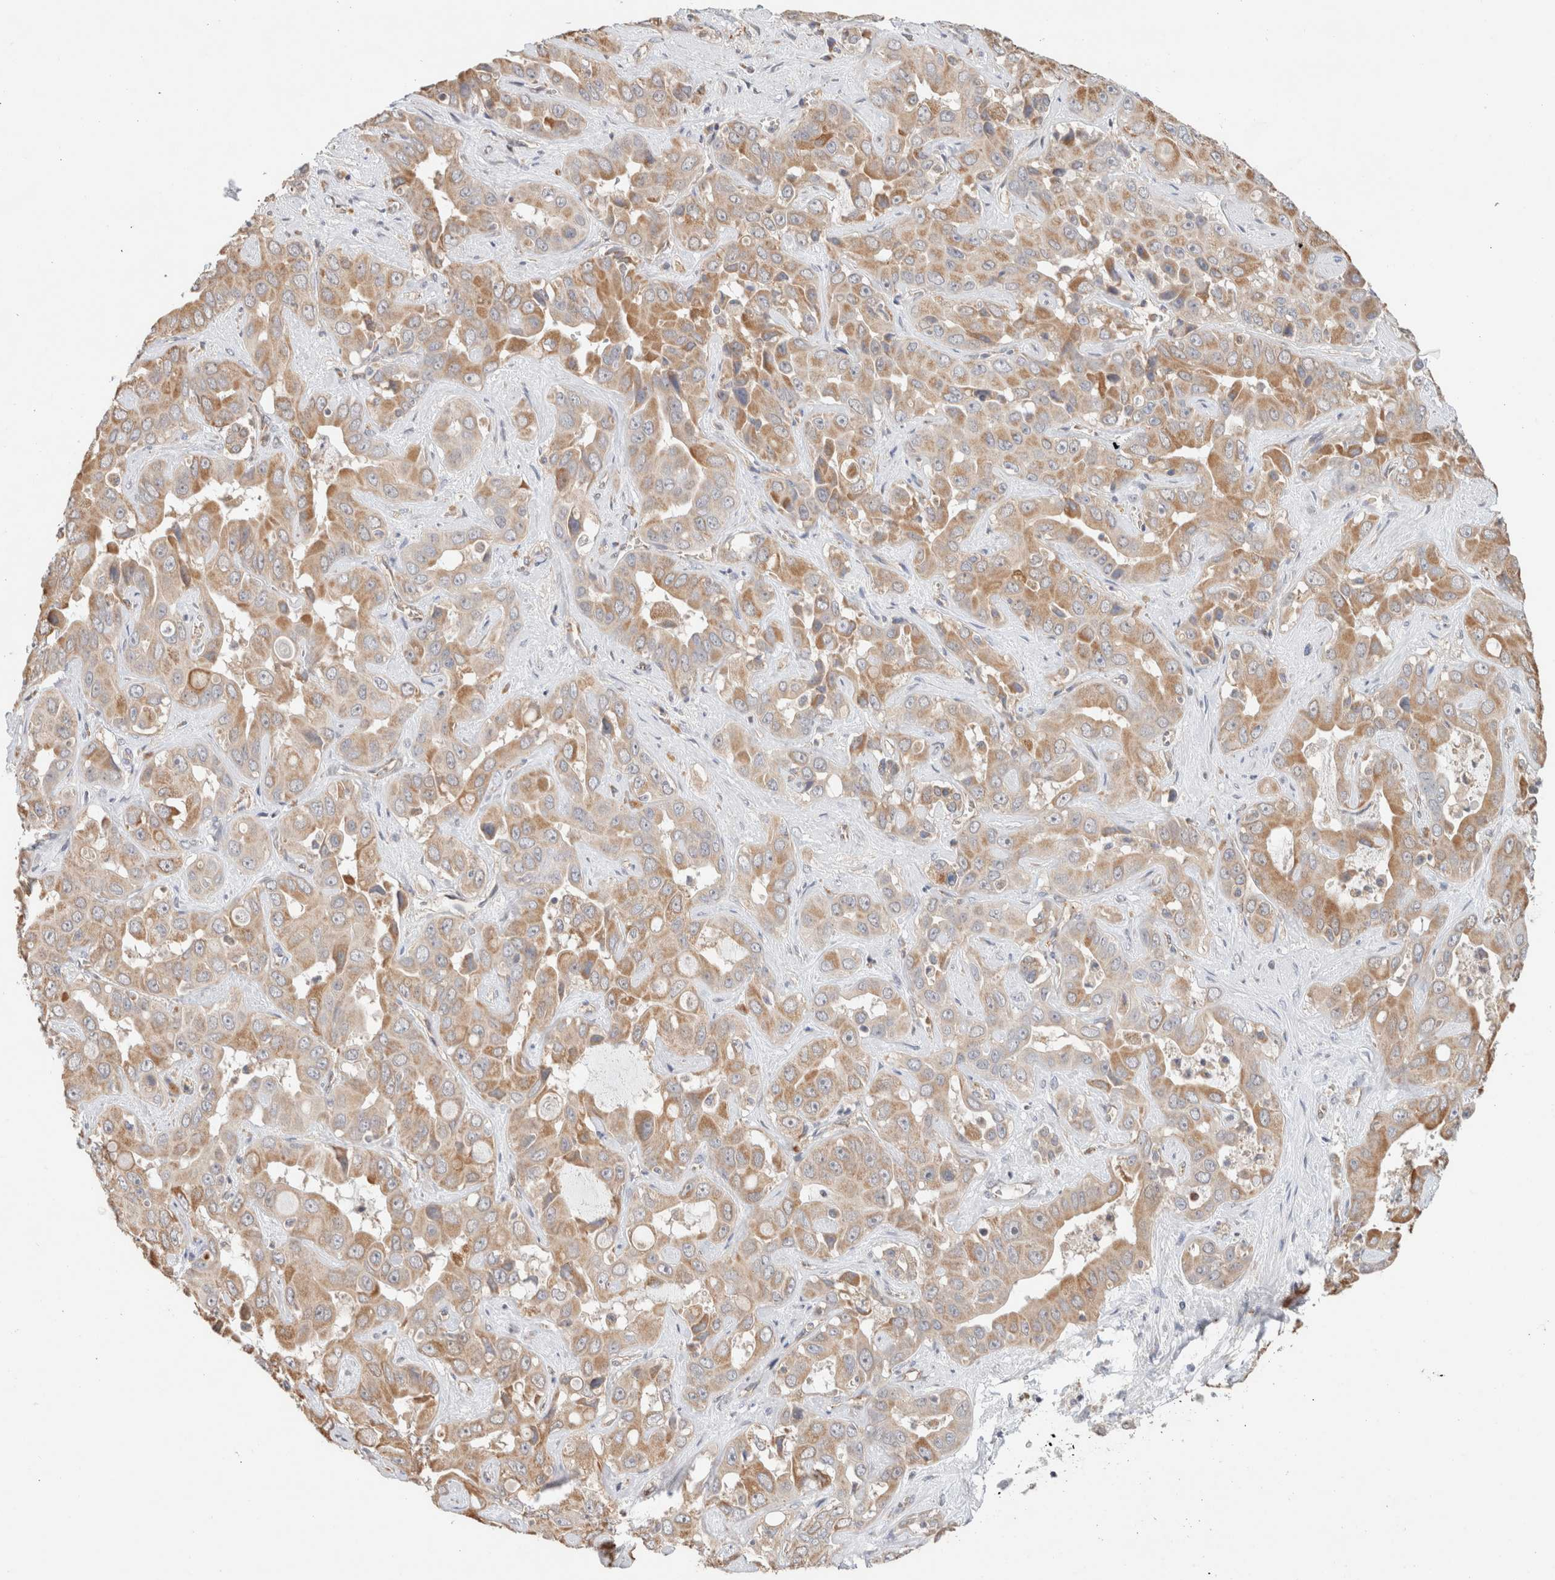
{"staining": {"intensity": "moderate", "quantity": ">75%", "location": "cytoplasmic/membranous"}, "tissue": "liver cancer", "cell_type": "Tumor cells", "image_type": "cancer", "snomed": [{"axis": "morphology", "description": "Cholangiocarcinoma"}, {"axis": "topography", "description": "Liver"}], "caption": "Moderate cytoplasmic/membranous staining is identified in approximately >75% of tumor cells in liver cholangiocarcinoma.", "gene": "CA13", "patient": {"sex": "female", "age": 52}}